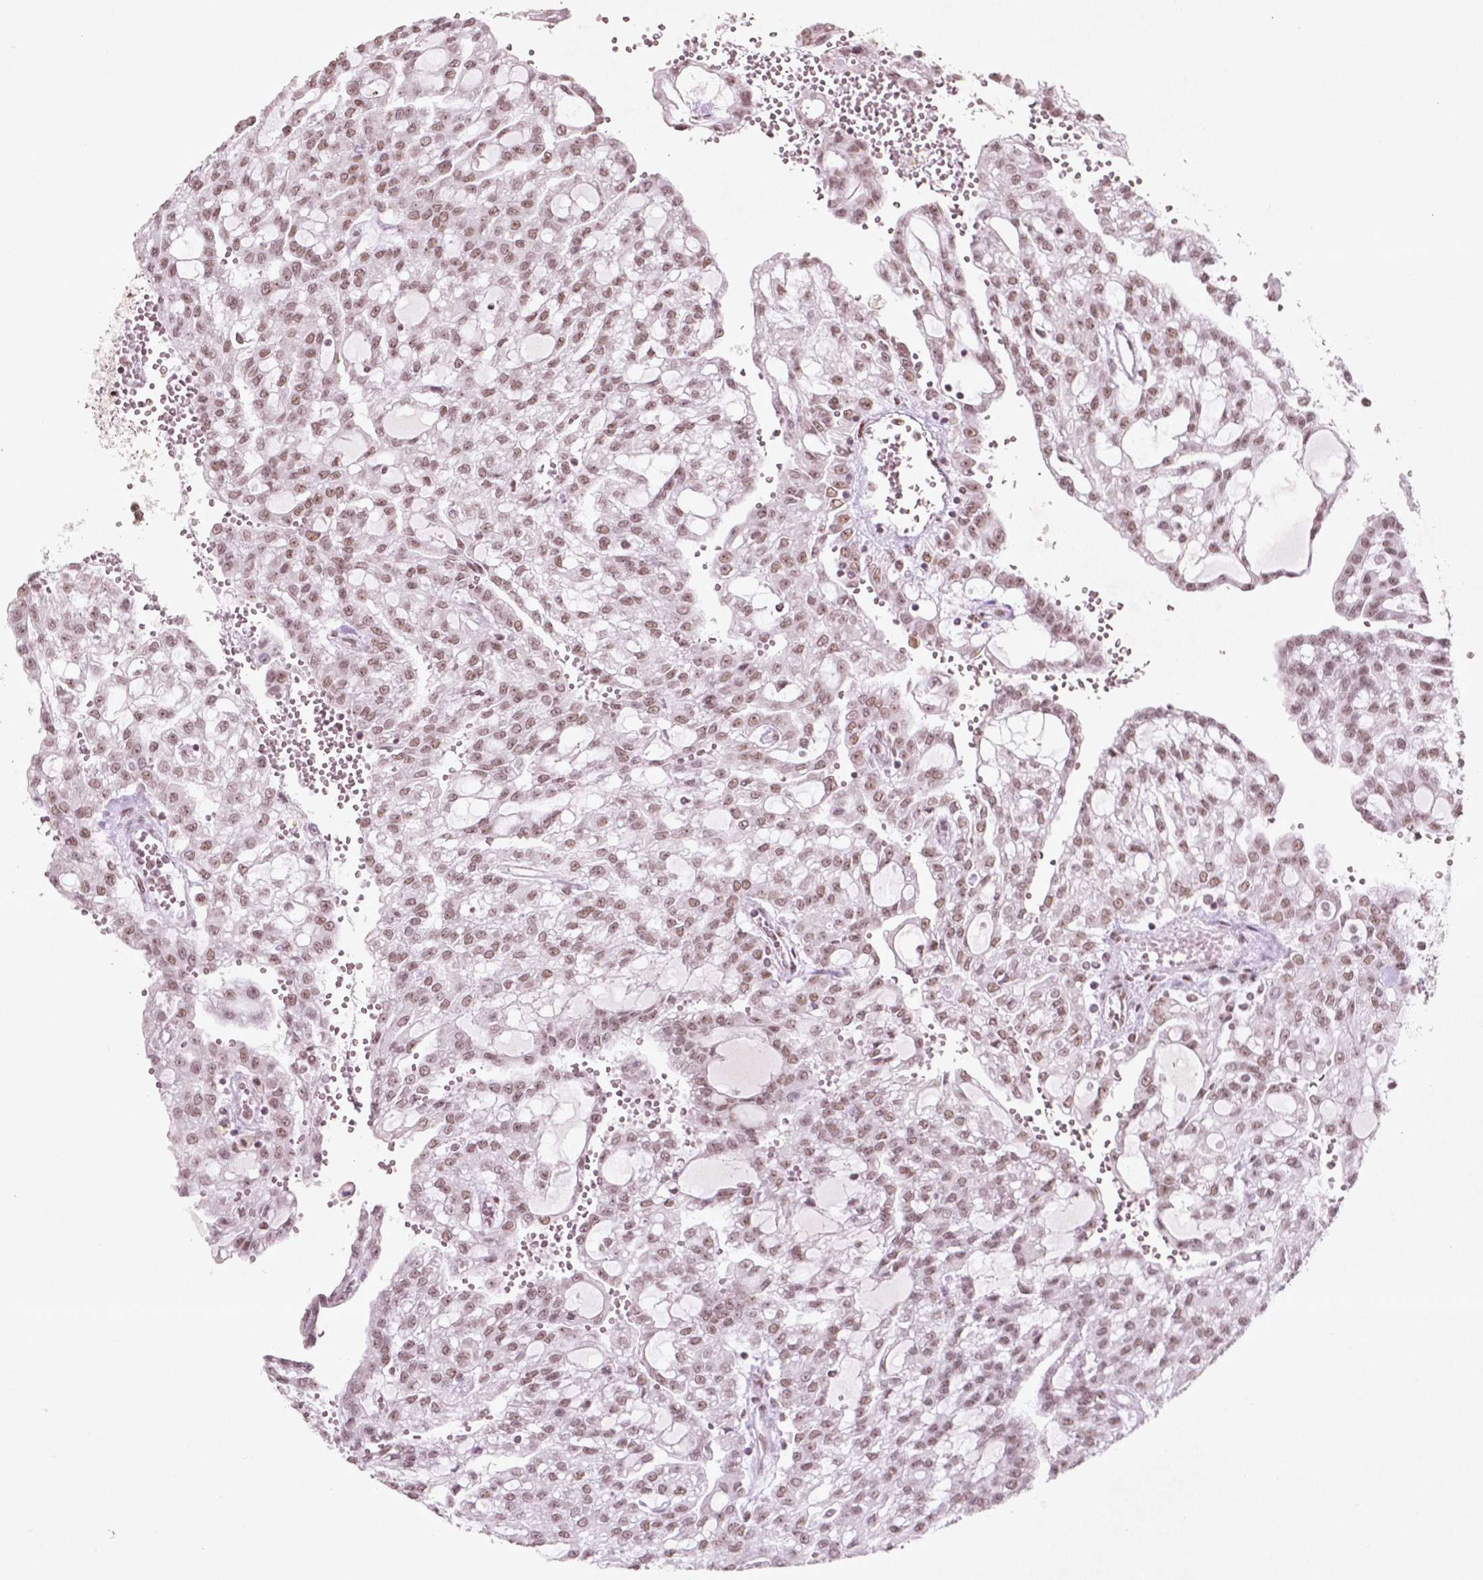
{"staining": {"intensity": "weak", "quantity": ">75%", "location": "nuclear"}, "tissue": "renal cancer", "cell_type": "Tumor cells", "image_type": "cancer", "snomed": [{"axis": "morphology", "description": "Adenocarcinoma, NOS"}, {"axis": "topography", "description": "Kidney"}], "caption": "IHC histopathology image of neoplastic tissue: renal cancer (adenocarcinoma) stained using immunohistochemistry shows low levels of weak protein expression localized specifically in the nuclear of tumor cells, appearing as a nuclear brown color.", "gene": "HMG20B", "patient": {"sex": "male", "age": 63}}